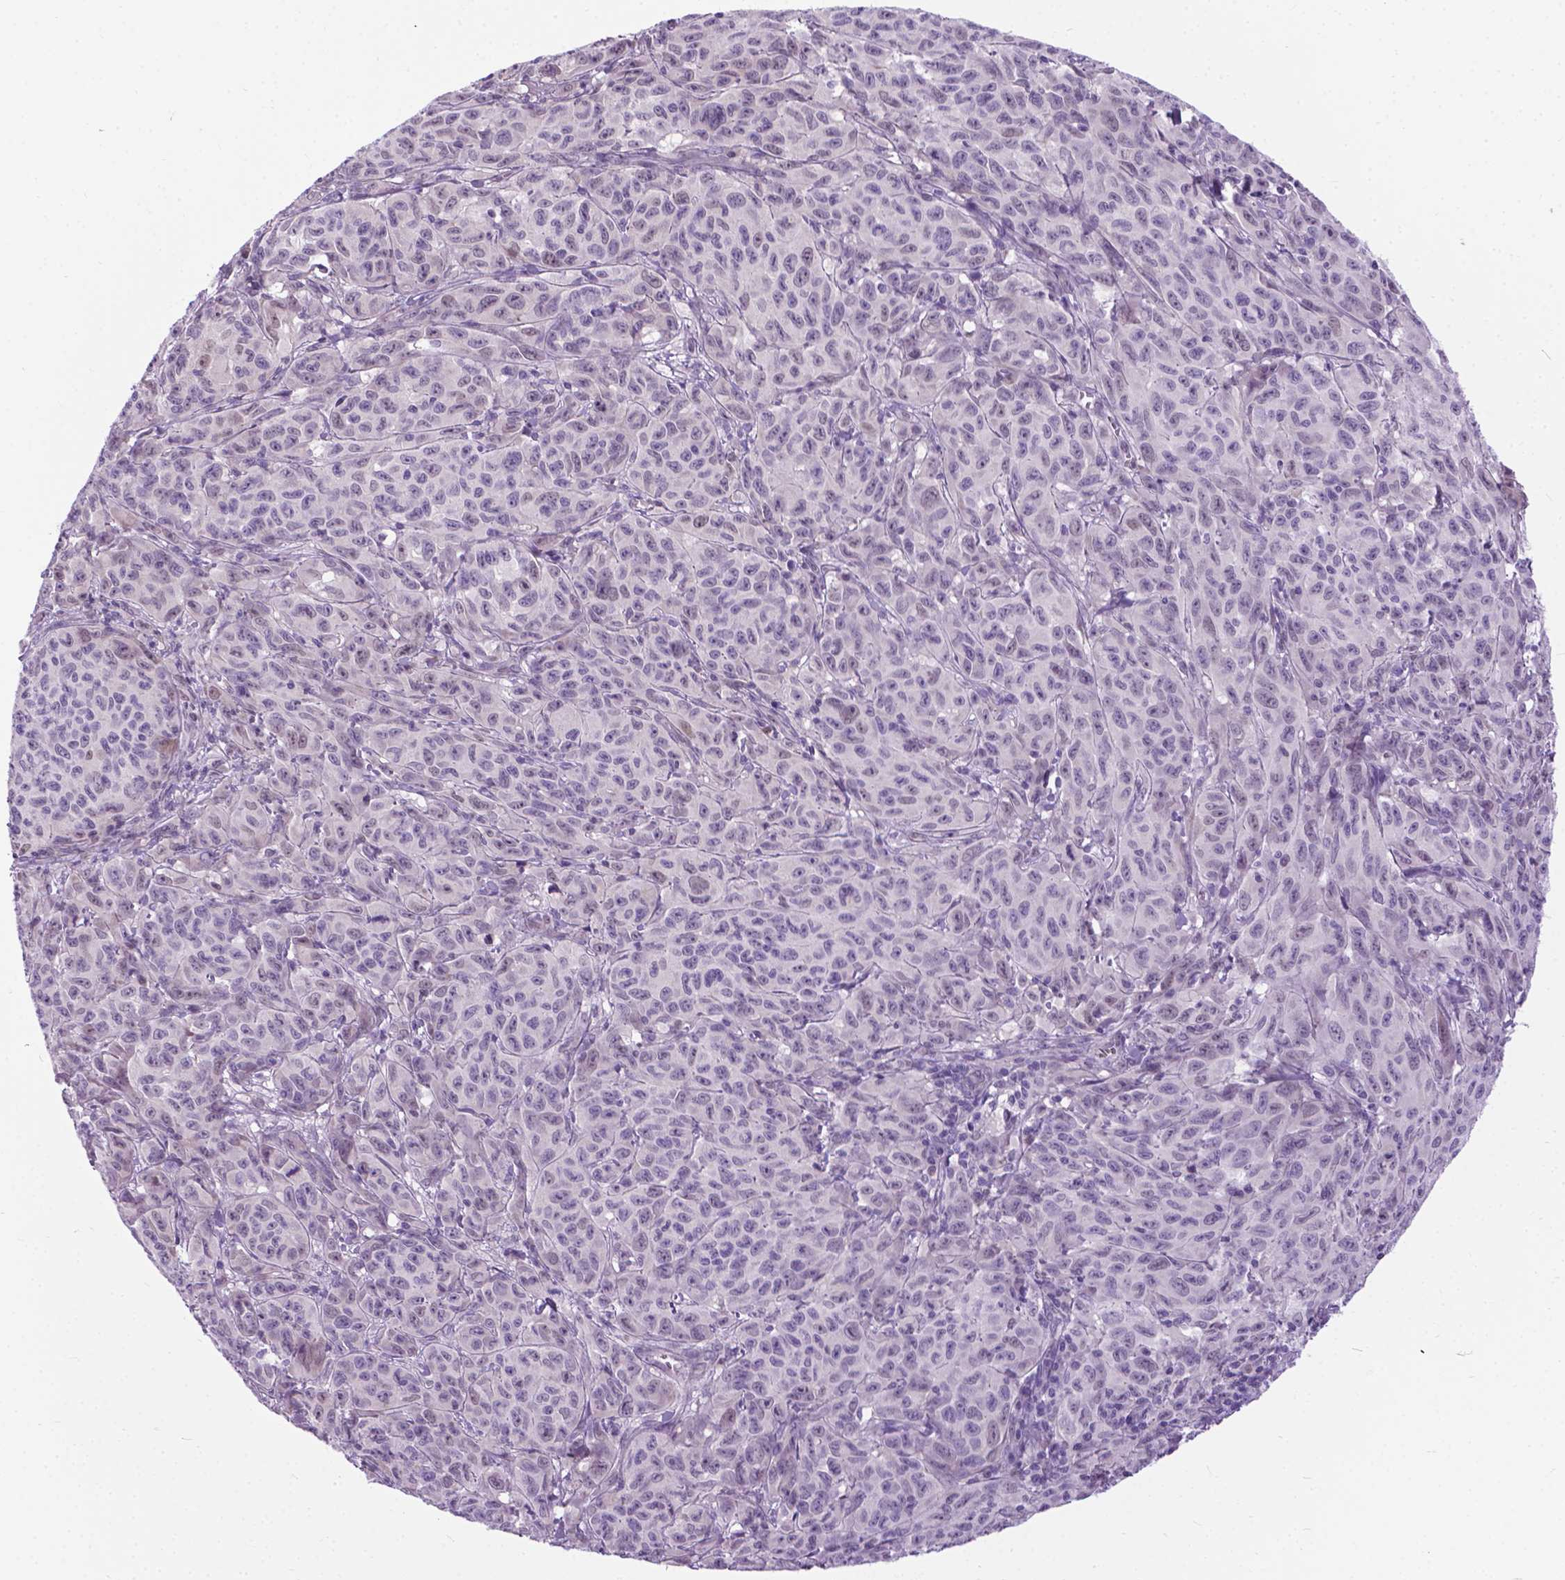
{"staining": {"intensity": "negative", "quantity": "none", "location": "none"}, "tissue": "melanoma", "cell_type": "Tumor cells", "image_type": "cancer", "snomed": [{"axis": "morphology", "description": "Malignant melanoma, NOS"}, {"axis": "topography", "description": "Vulva, labia, clitoris and Bartholin´s gland, NO"}], "caption": "The image exhibits no significant staining in tumor cells of malignant melanoma.", "gene": "APCDD1L", "patient": {"sex": "female", "age": 75}}